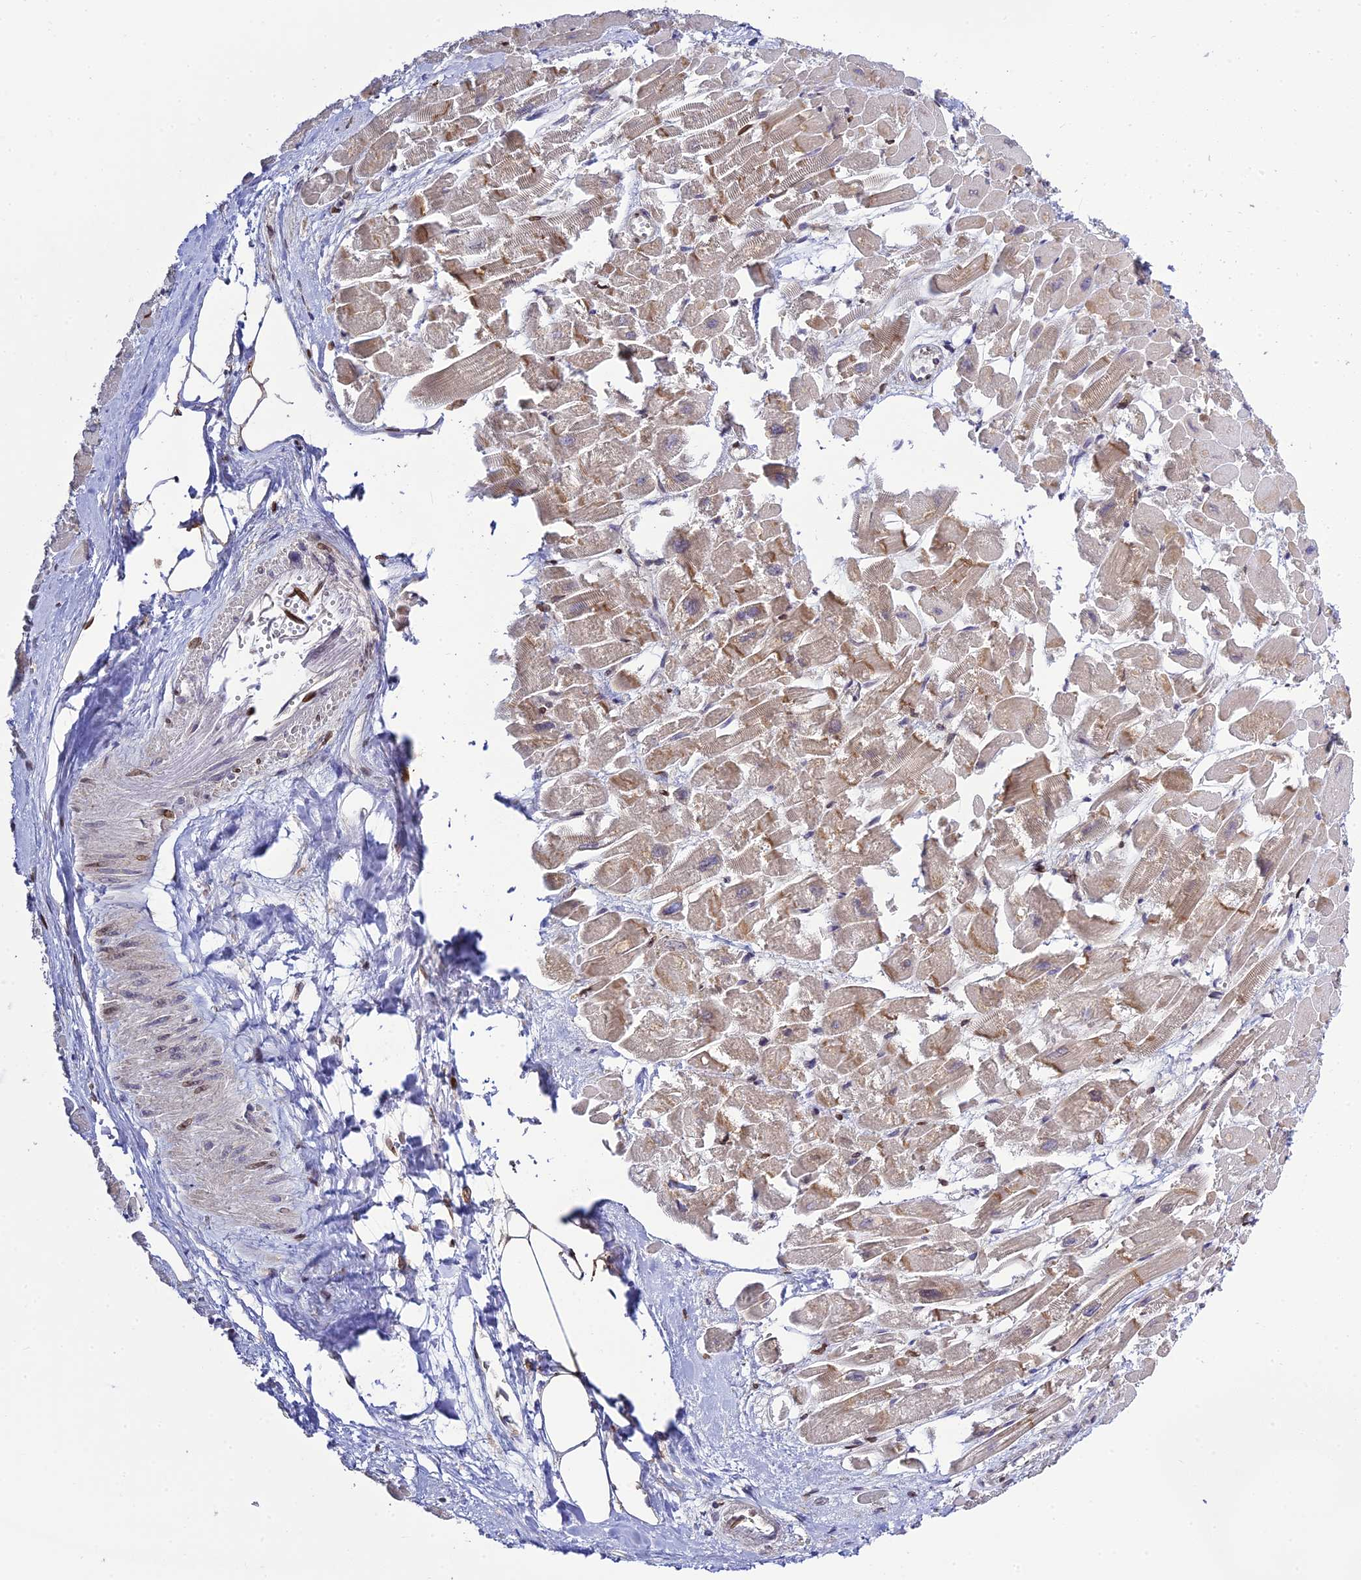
{"staining": {"intensity": "moderate", "quantity": "<25%", "location": "cytoplasmic/membranous"}, "tissue": "heart muscle", "cell_type": "Cardiomyocytes", "image_type": "normal", "snomed": [{"axis": "morphology", "description": "Normal tissue, NOS"}, {"axis": "topography", "description": "Heart"}], "caption": "Protein staining of unremarkable heart muscle demonstrates moderate cytoplasmic/membranous positivity in approximately <25% of cardiomyocytes. (Stains: DAB (3,3'-diaminobenzidine) in brown, nuclei in blue, Microscopy: brightfield microscopy at high magnification).", "gene": "SKIC8", "patient": {"sex": "male", "age": 54}}